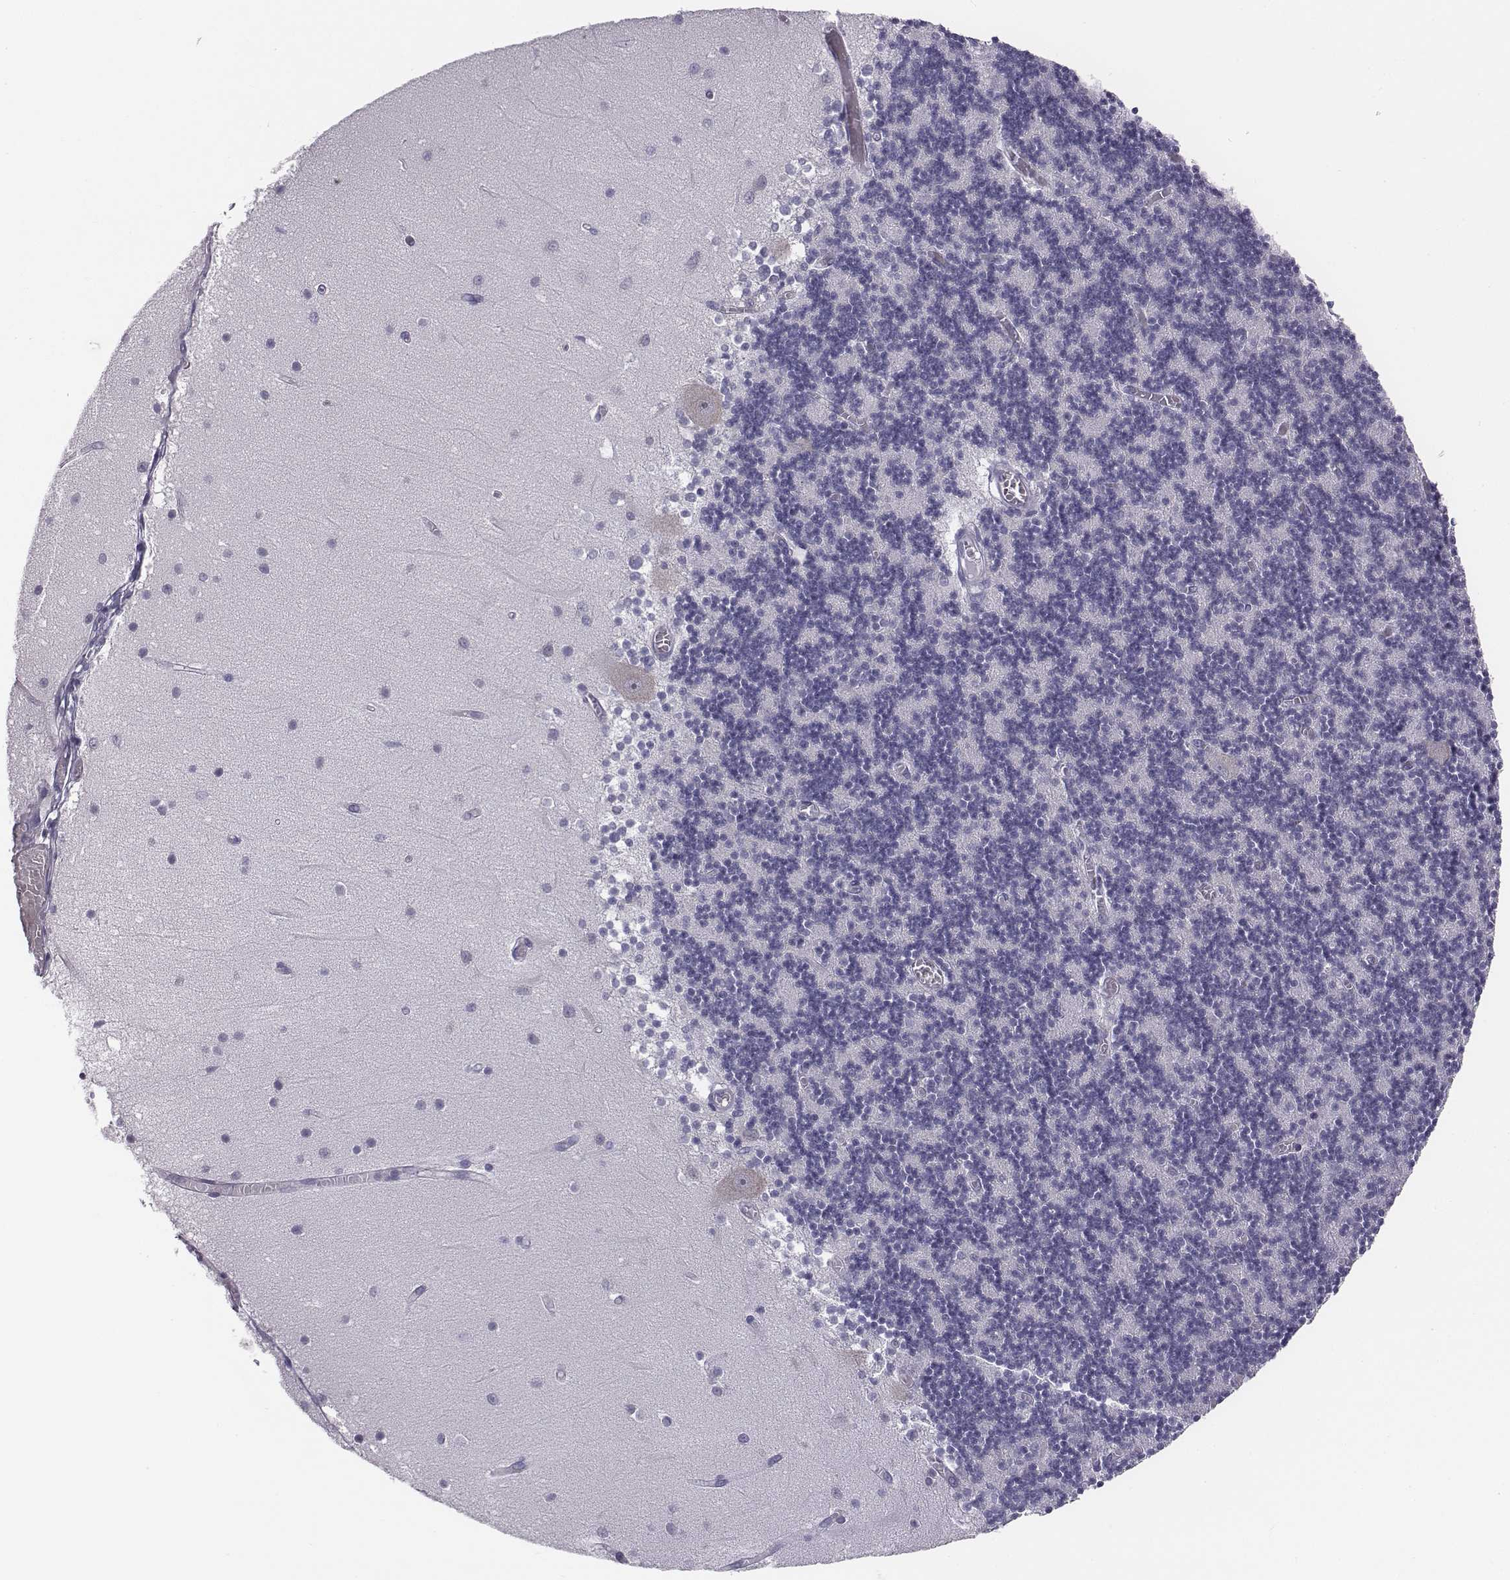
{"staining": {"intensity": "negative", "quantity": "none", "location": "none"}, "tissue": "cerebellum", "cell_type": "Cells in granular layer", "image_type": "normal", "snomed": [{"axis": "morphology", "description": "Normal tissue, NOS"}, {"axis": "topography", "description": "Cerebellum"}], "caption": "A high-resolution histopathology image shows IHC staining of normal cerebellum, which demonstrates no significant expression in cells in granular layer.", "gene": "CHST14", "patient": {"sex": "female", "age": 28}}